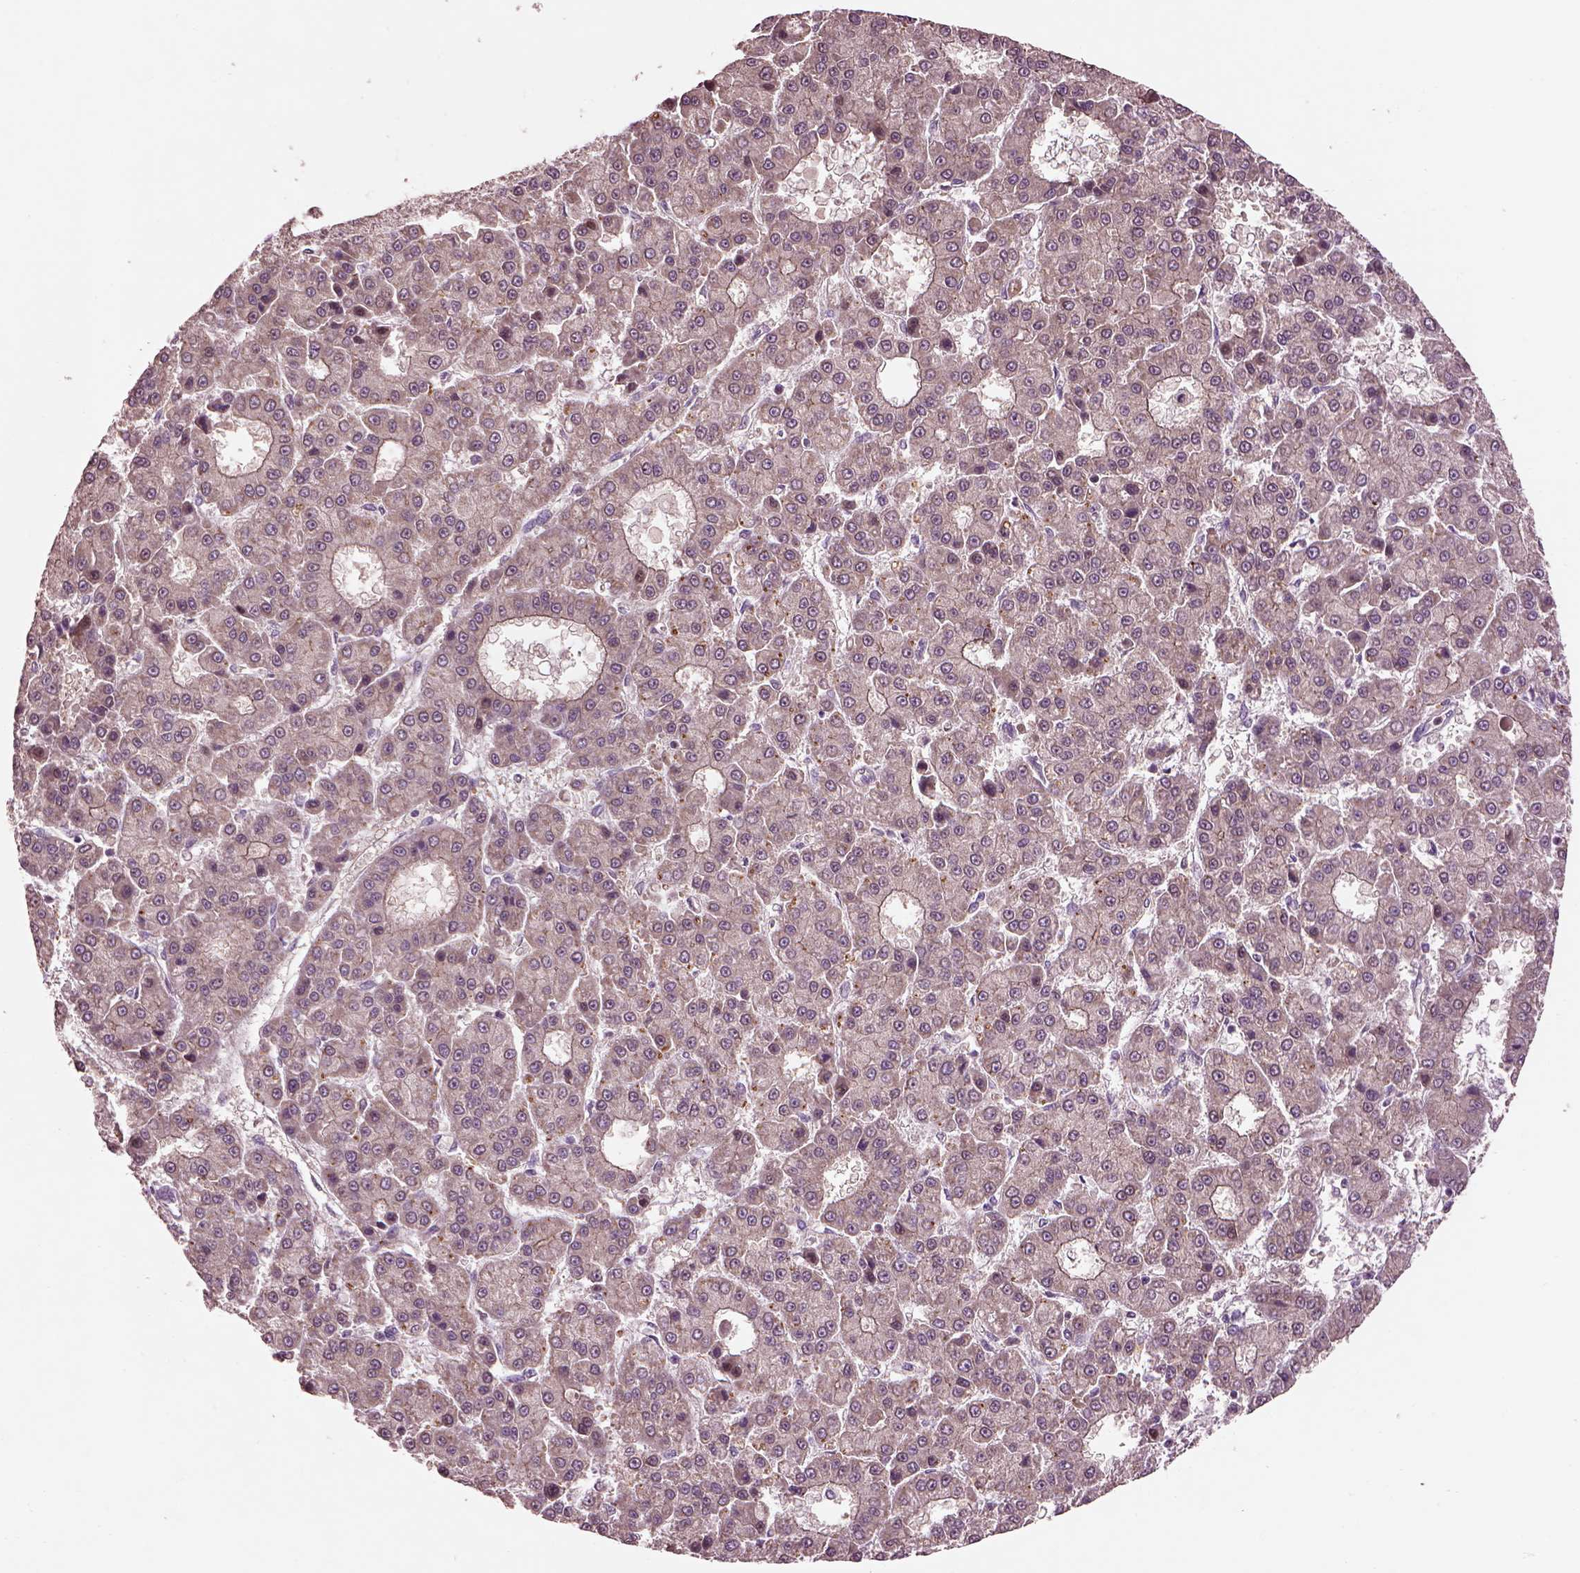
{"staining": {"intensity": "negative", "quantity": "none", "location": "none"}, "tissue": "liver cancer", "cell_type": "Tumor cells", "image_type": "cancer", "snomed": [{"axis": "morphology", "description": "Carcinoma, Hepatocellular, NOS"}, {"axis": "topography", "description": "Liver"}], "caption": "A high-resolution image shows IHC staining of hepatocellular carcinoma (liver), which shows no significant expression in tumor cells. (DAB immunohistochemistry (IHC) with hematoxylin counter stain).", "gene": "MTHFS", "patient": {"sex": "male", "age": 70}}